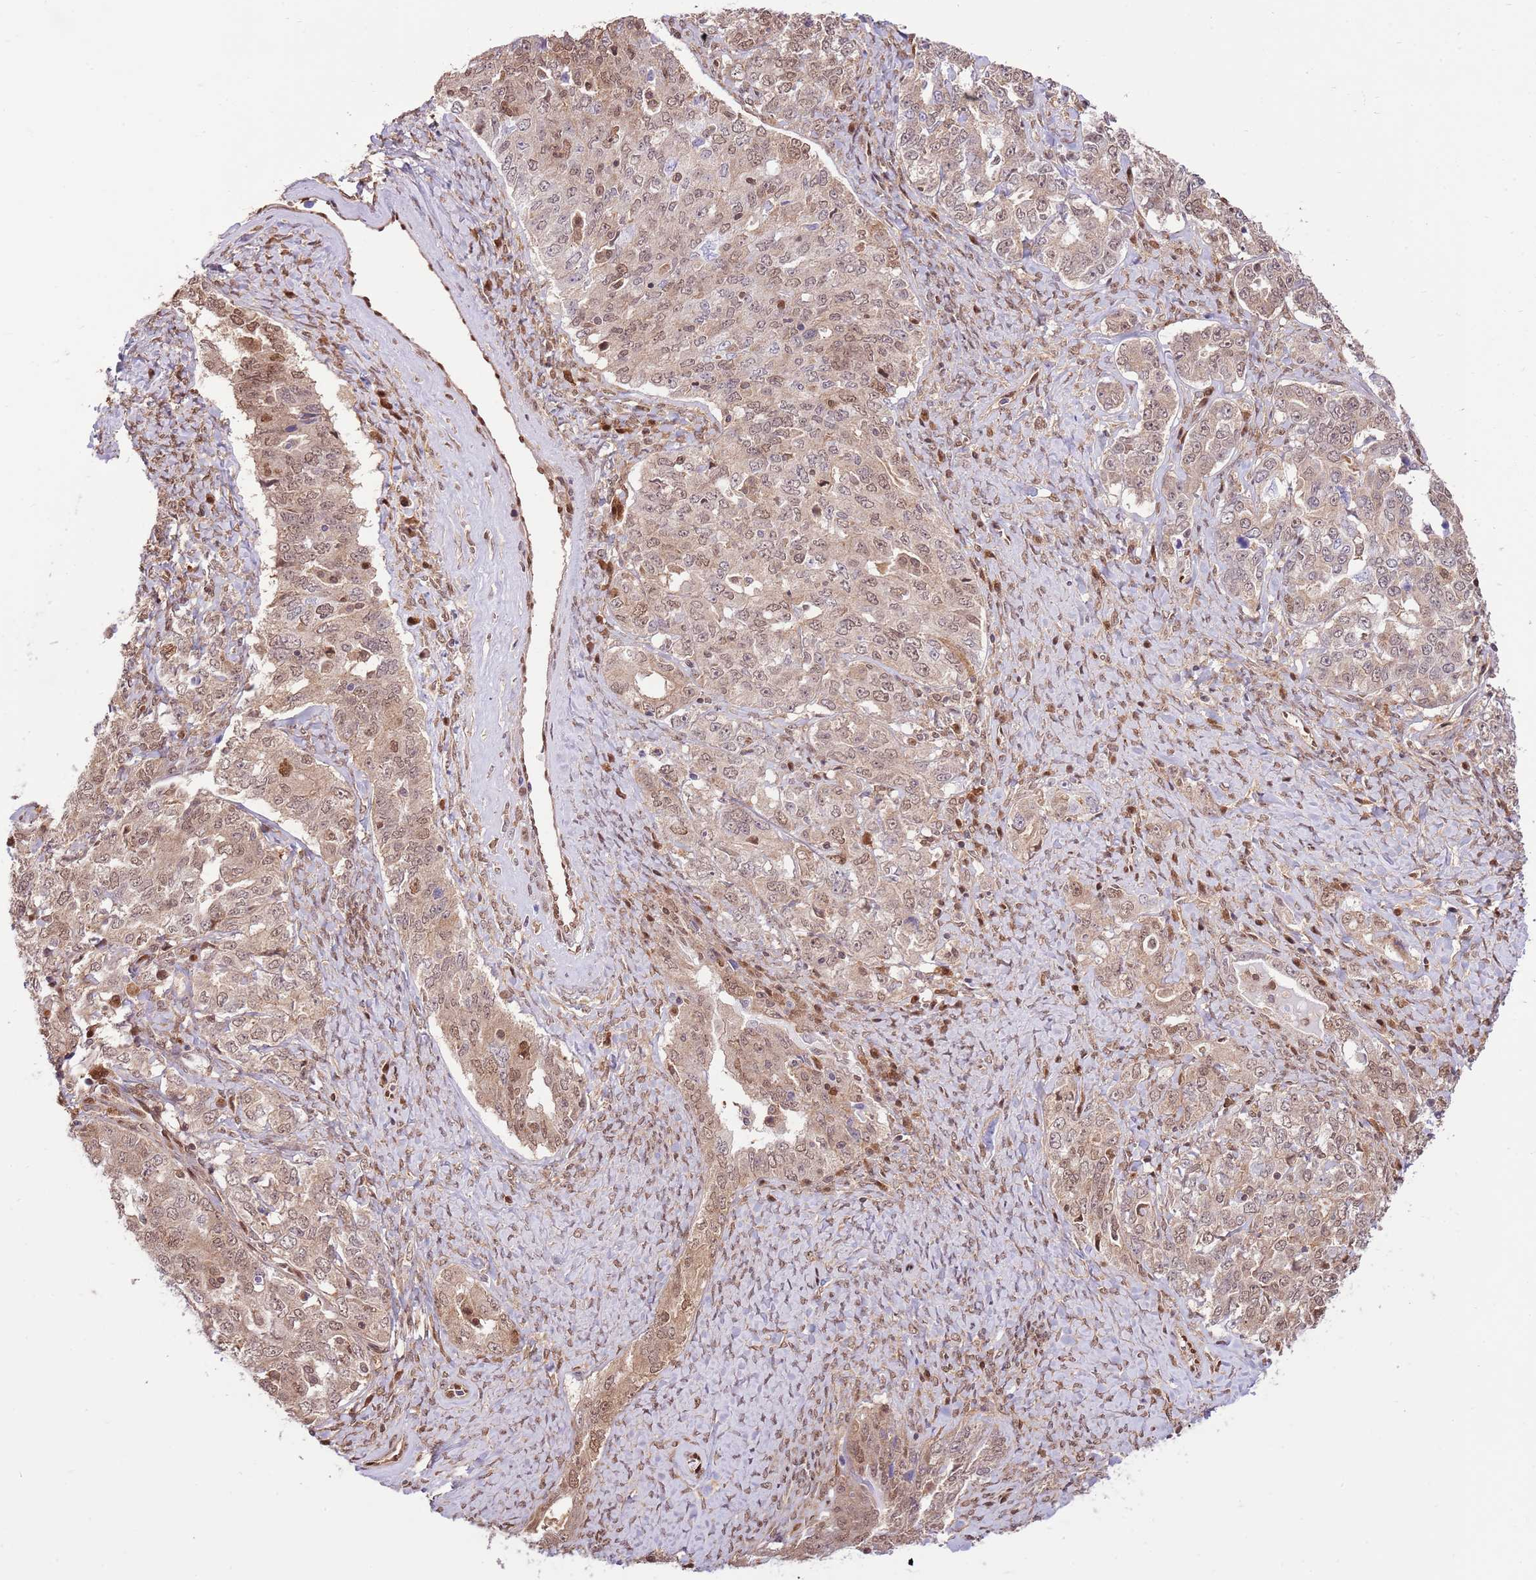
{"staining": {"intensity": "moderate", "quantity": ">75%", "location": "cytoplasmic/membranous,nuclear"}, "tissue": "ovarian cancer", "cell_type": "Tumor cells", "image_type": "cancer", "snomed": [{"axis": "morphology", "description": "Carcinoma, endometroid"}, {"axis": "topography", "description": "Ovary"}], "caption": "Ovarian cancer stained with a brown dye shows moderate cytoplasmic/membranous and nuclear positive expression in about >75% of tumor cells.", "gene": "NSFL1C", "patient": {"sex": "female", "age": 62}}